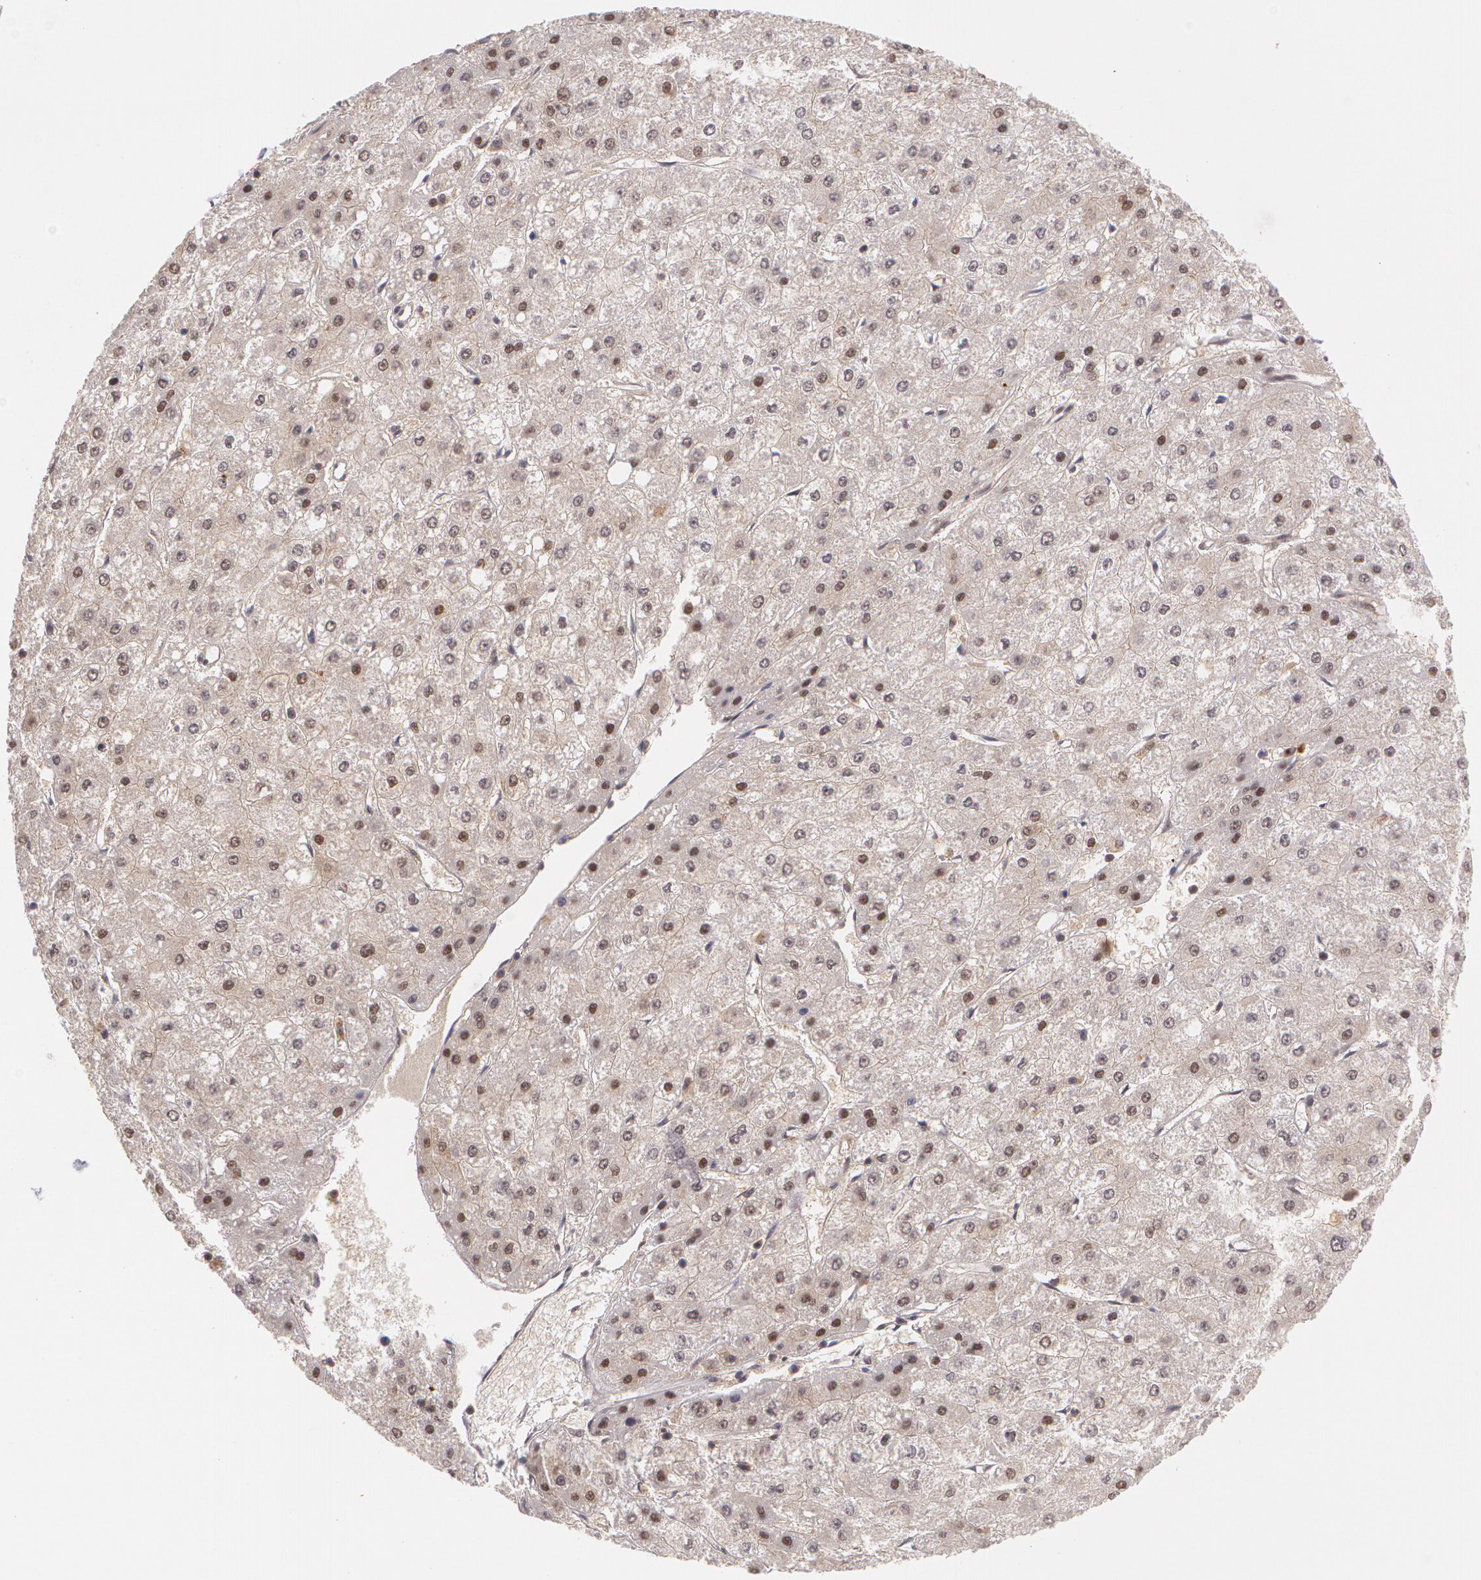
{"staining": {"intensity": "moderate", "quantity": "25%-75%", "location": "nuclear"}, "tissue": "liver cancer", "cell_type": "Tumor cells", "image_type": "cancer", "snomed": [{"axis": "morphology", "description": "Carcinoma, Hepatocellular, NOS"}, {"axis": "topography", "description": "Liver"}], "caption": "The micrograph exhibits staining of liver cancer, revealing moderate nuclear protein expression (brown color) within tumor cells. The staining was performed using DAB (3,3'-diaminobenzidine) to visualize the protein expression in brown, while the nuclei were stained in blue with hematoxylin (Magnification: 20x).", "gene": "CUL2", "patient": {"sex": "female", "age": 52}}